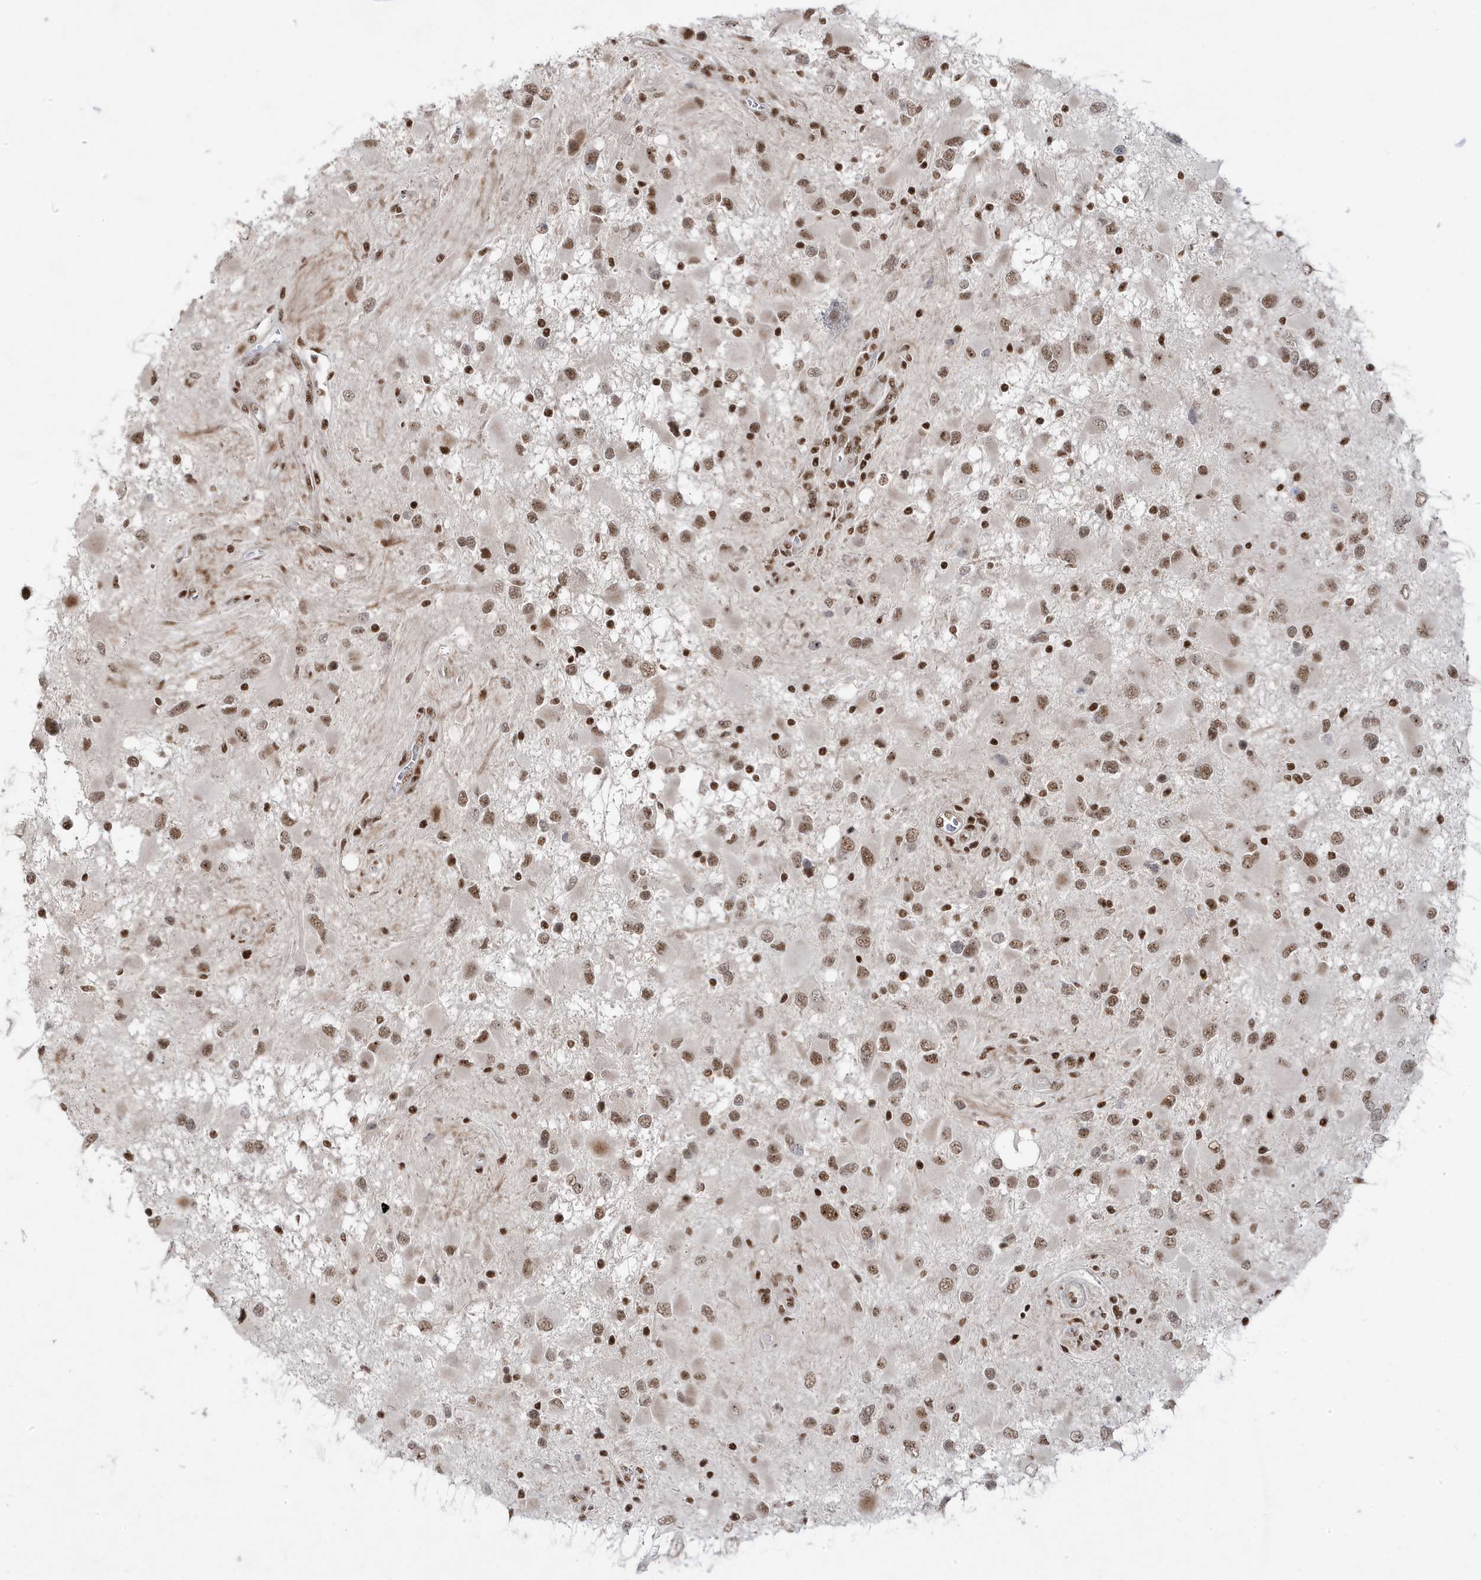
{"staining": {"intensity": "moderate", "quantity": ">75%", "location": "nuclear"}, "tissue": "glioma", "cell_type": "Tumor cells", "image_type": "cancer", "snomed": [{"axis": "morphology", "description": "Glioma, malignant, High grade"}, {"axis": "topography", "description": "Brain"}], "caption": "This is a photomicrograph of IHC staining of glioma, which shows moderate staining in the nuclear of tumor cells.", "gene": "MTREX", "patient": {"sex": "male", "age": 53}}